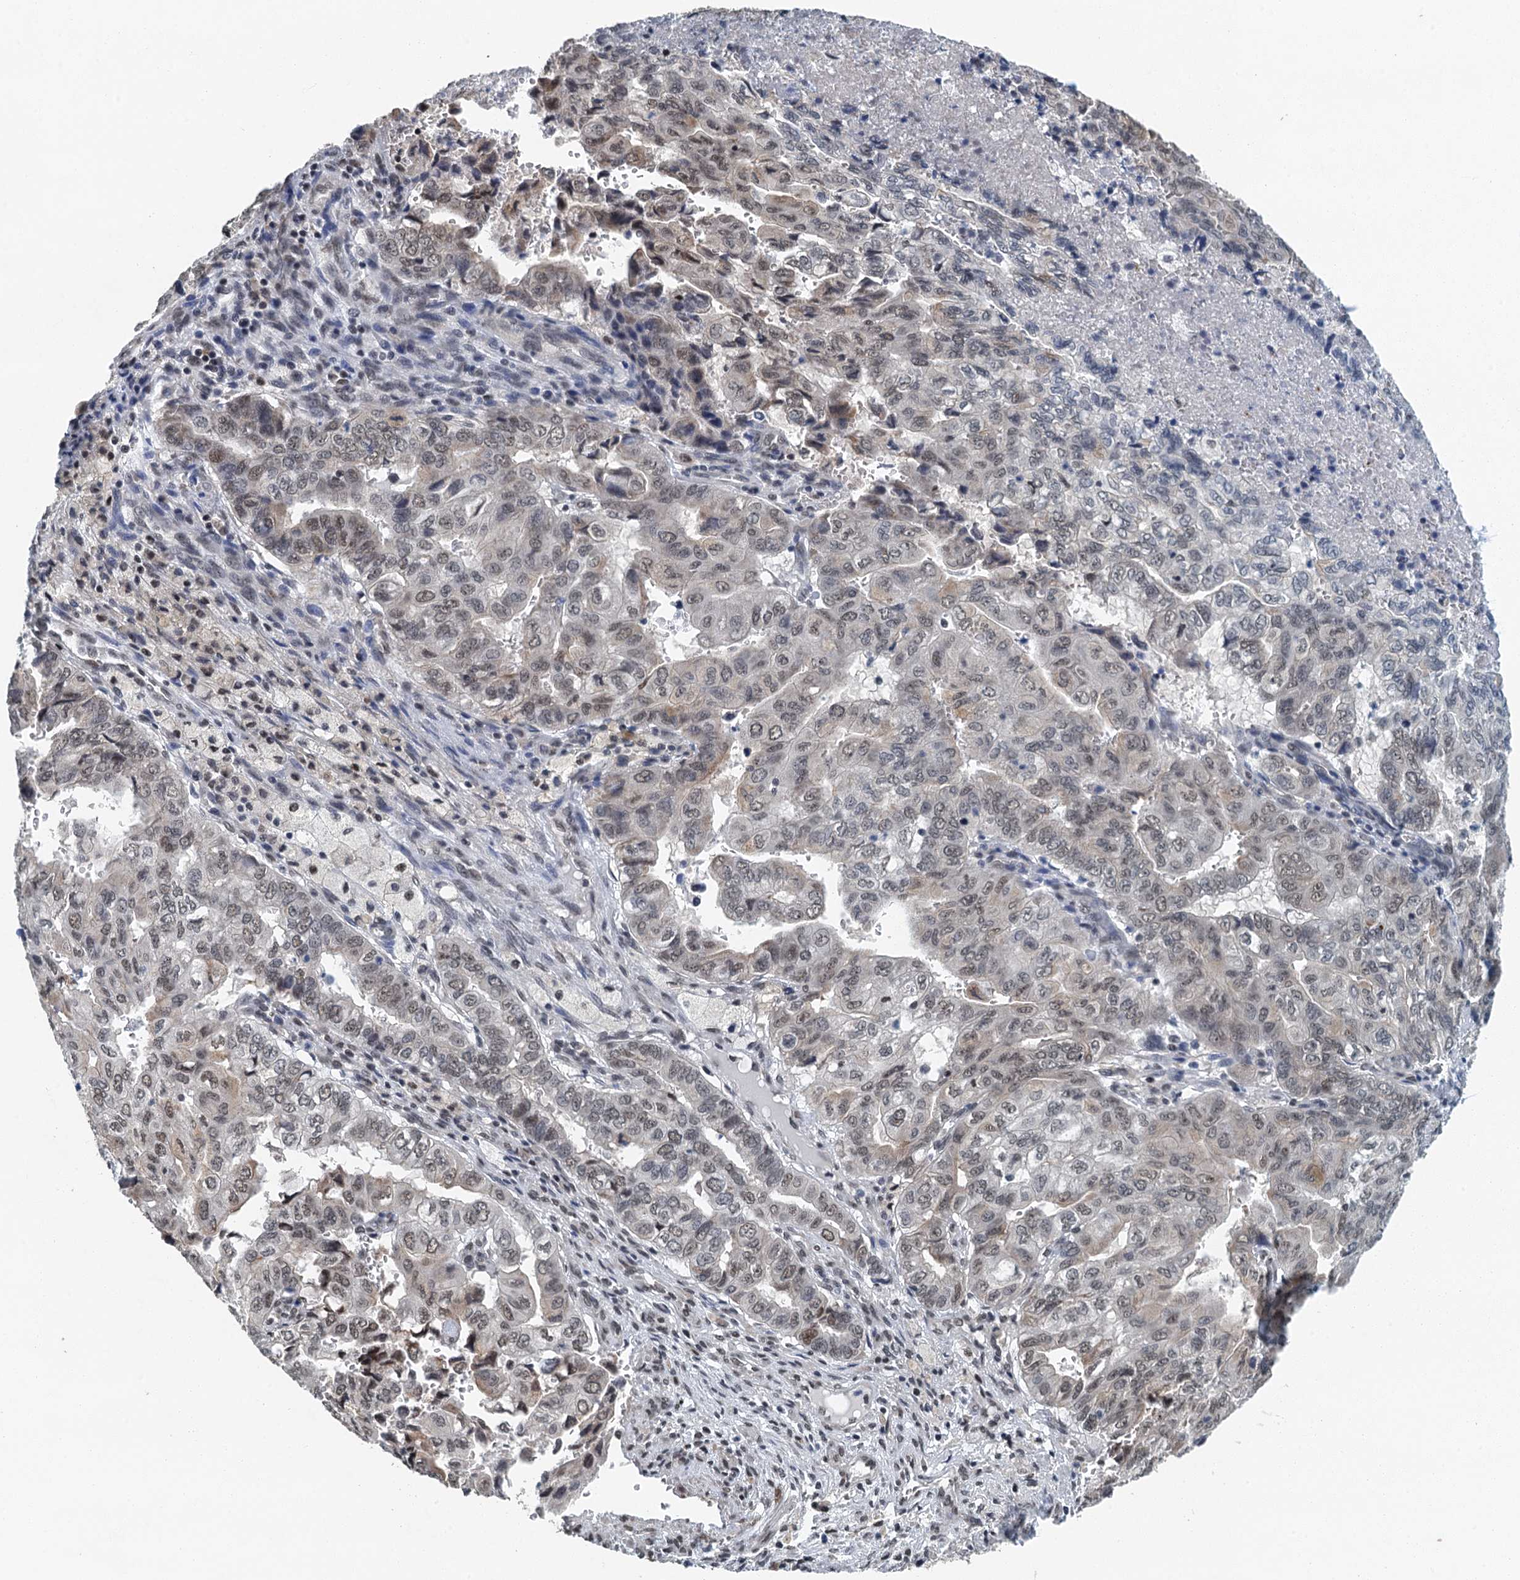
{"staining": {"intensity": "moderate", "quantity": "25%-75%", "location": "nuclear"}, "tissue": "pancreatic cancer", "cell_type": "Tumor cells", "image_type": "cancer", "snomed": [{"axis": "morphology", "description": "Adenocarcinoma, NOS"}, {"axis": "topography", "description": "Pancreas"}], "caption": "Tumor cells demonstrate moderate nuclear positivity in about 25%-75% of cells in pancreatic adenocarcinoma. The protein is shown in brown color, while the nuclei are stained blue.", "gene": "MTA3", "patient": {"sex": "male", "age": 51}}